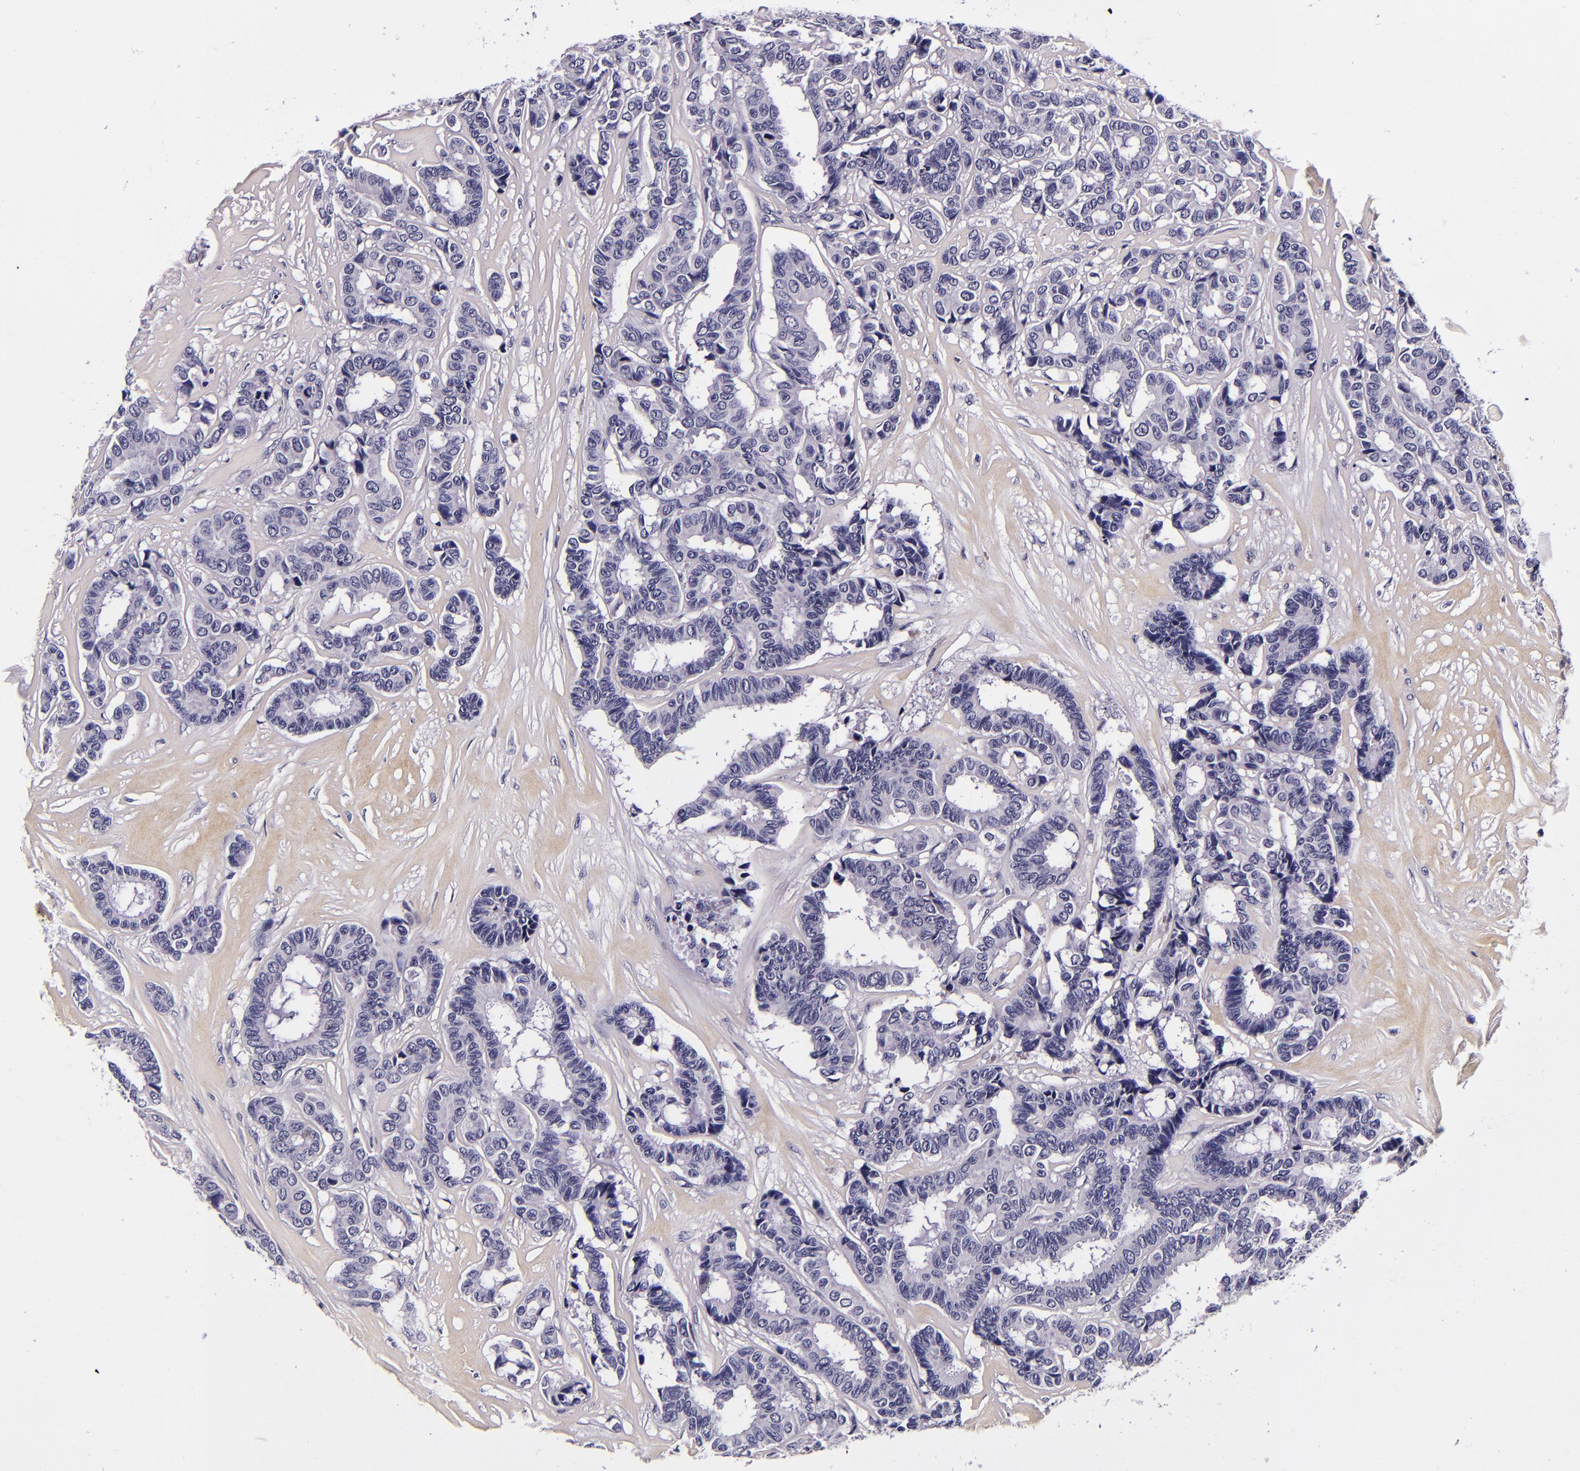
{"staining": {"intensity": "negative", "quantity": "none", "location": "none"}, "tissue": "breast cancer", "cell_type": "Tumor cells", "image_type": "cancer", "snomed": [{"axis": "morphology", "description": "Duct carcinoma"}, {"axis": "topography", "description": "Breast"}], "caption": "High power microscopy photomicrograph of an immunohistochemistry histopathology image of breast infiltrating ductal carcinoma, revealing no significant expression in tumor cells. The staining was performed using DAB (3,3'-diaminobenzidine) to visualize the protein expression in brown, while the nuclei were stained in blue with hematoxylin (Magnification: 20x).", "gene": "FBN1", "patient": {"sex": "female", "age": 87}}